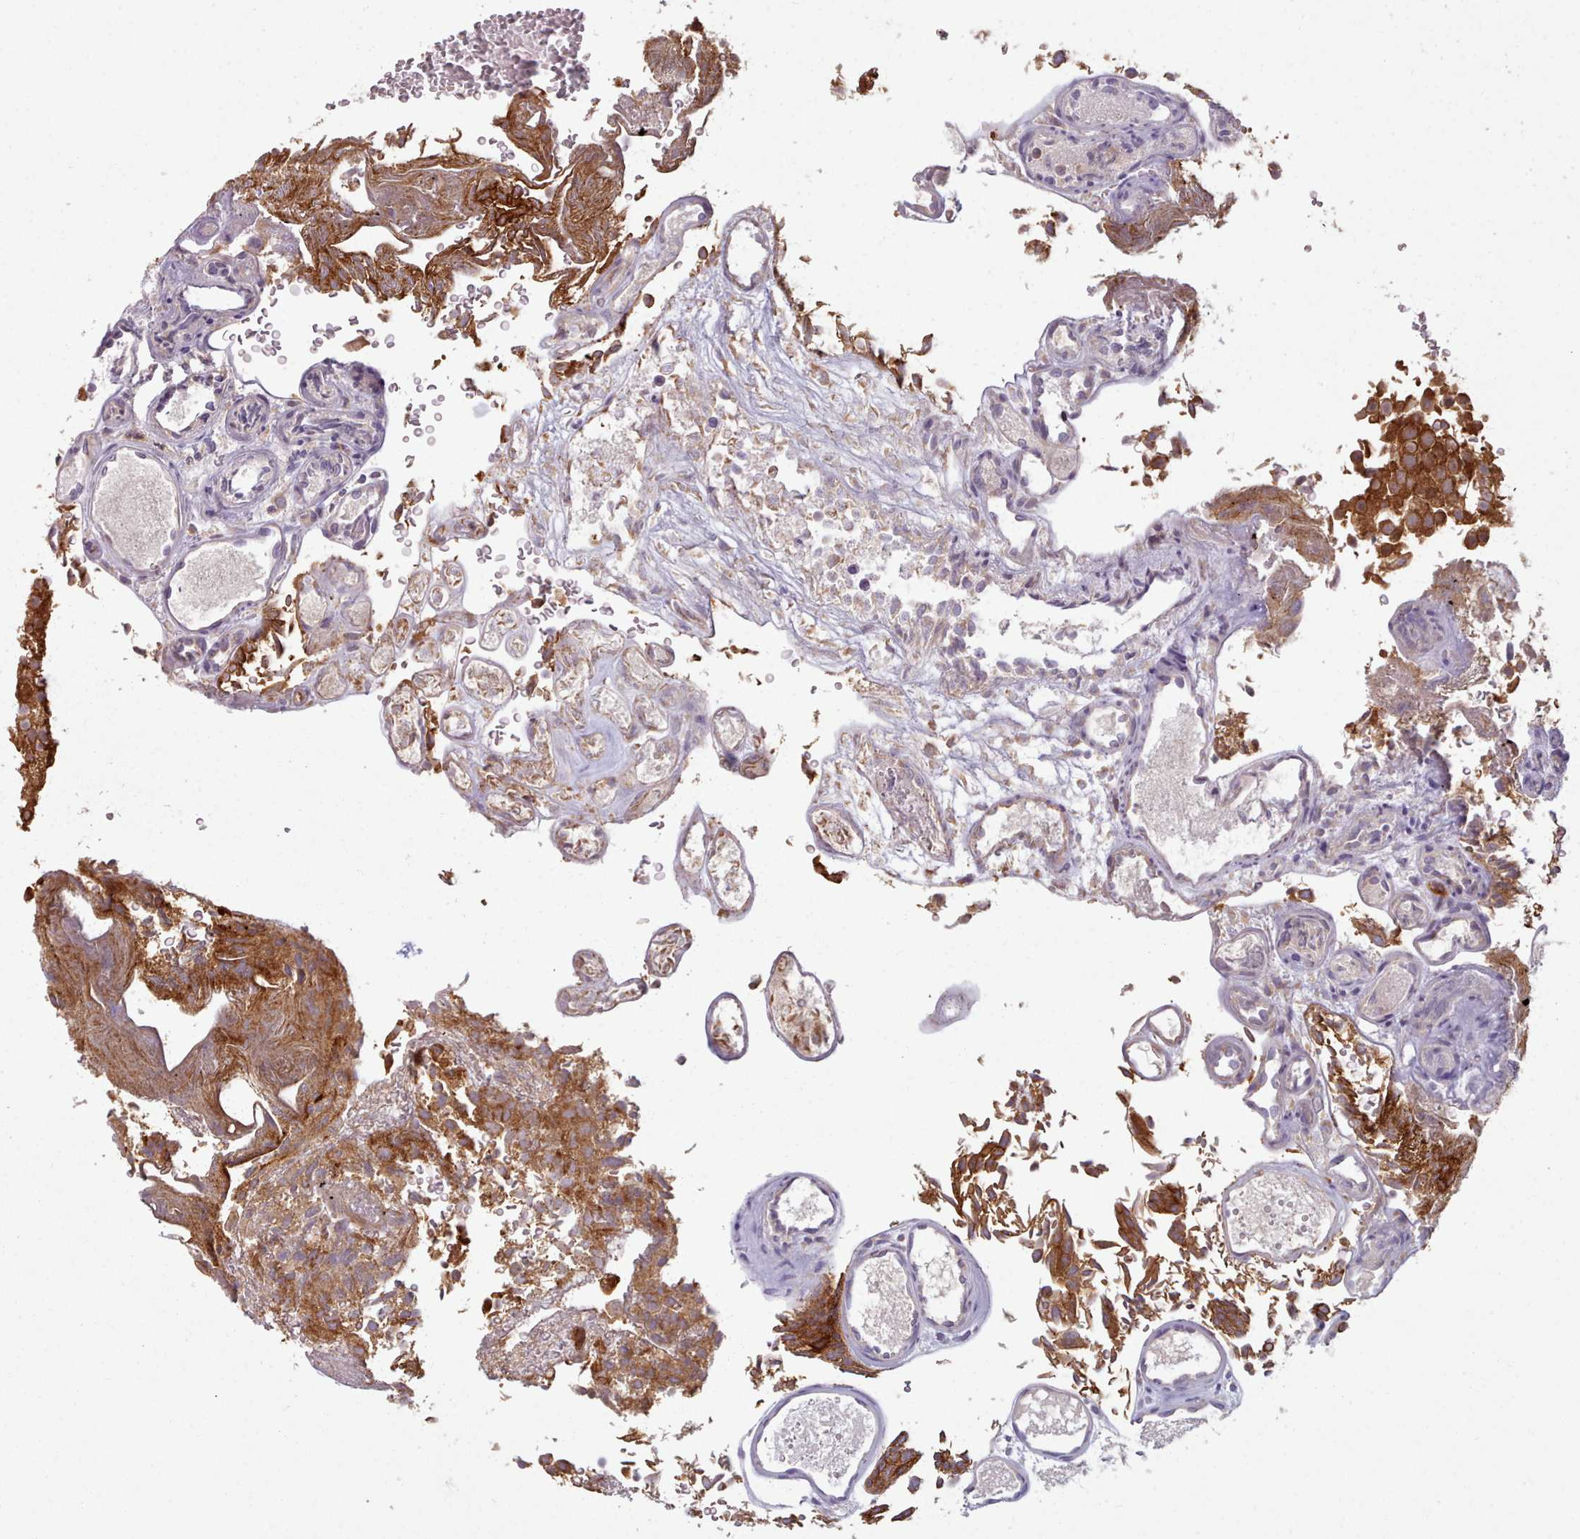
{"staining": {"intensity": "strong", "quantity": ">75%", "location": "cytoplasmic/membranous"}, "tissue": "urothelial cancer", "cell_type": "Tumor cells", "image_type": "cancer", "snomed": [{"axis": "morphology", "description": "Urothelial carcinoma, Low grade"}, {"axis": "topography", "description": "Urinary bladder"}], "caption": "Immunohistochemical staining of urothelial cancer demonstrates strong cytoplasmic/membranous protein expression in approximately >75% of tumor cells.", "gene": "CRYBG1", "patient": {"sex": "male", "age": 78}}